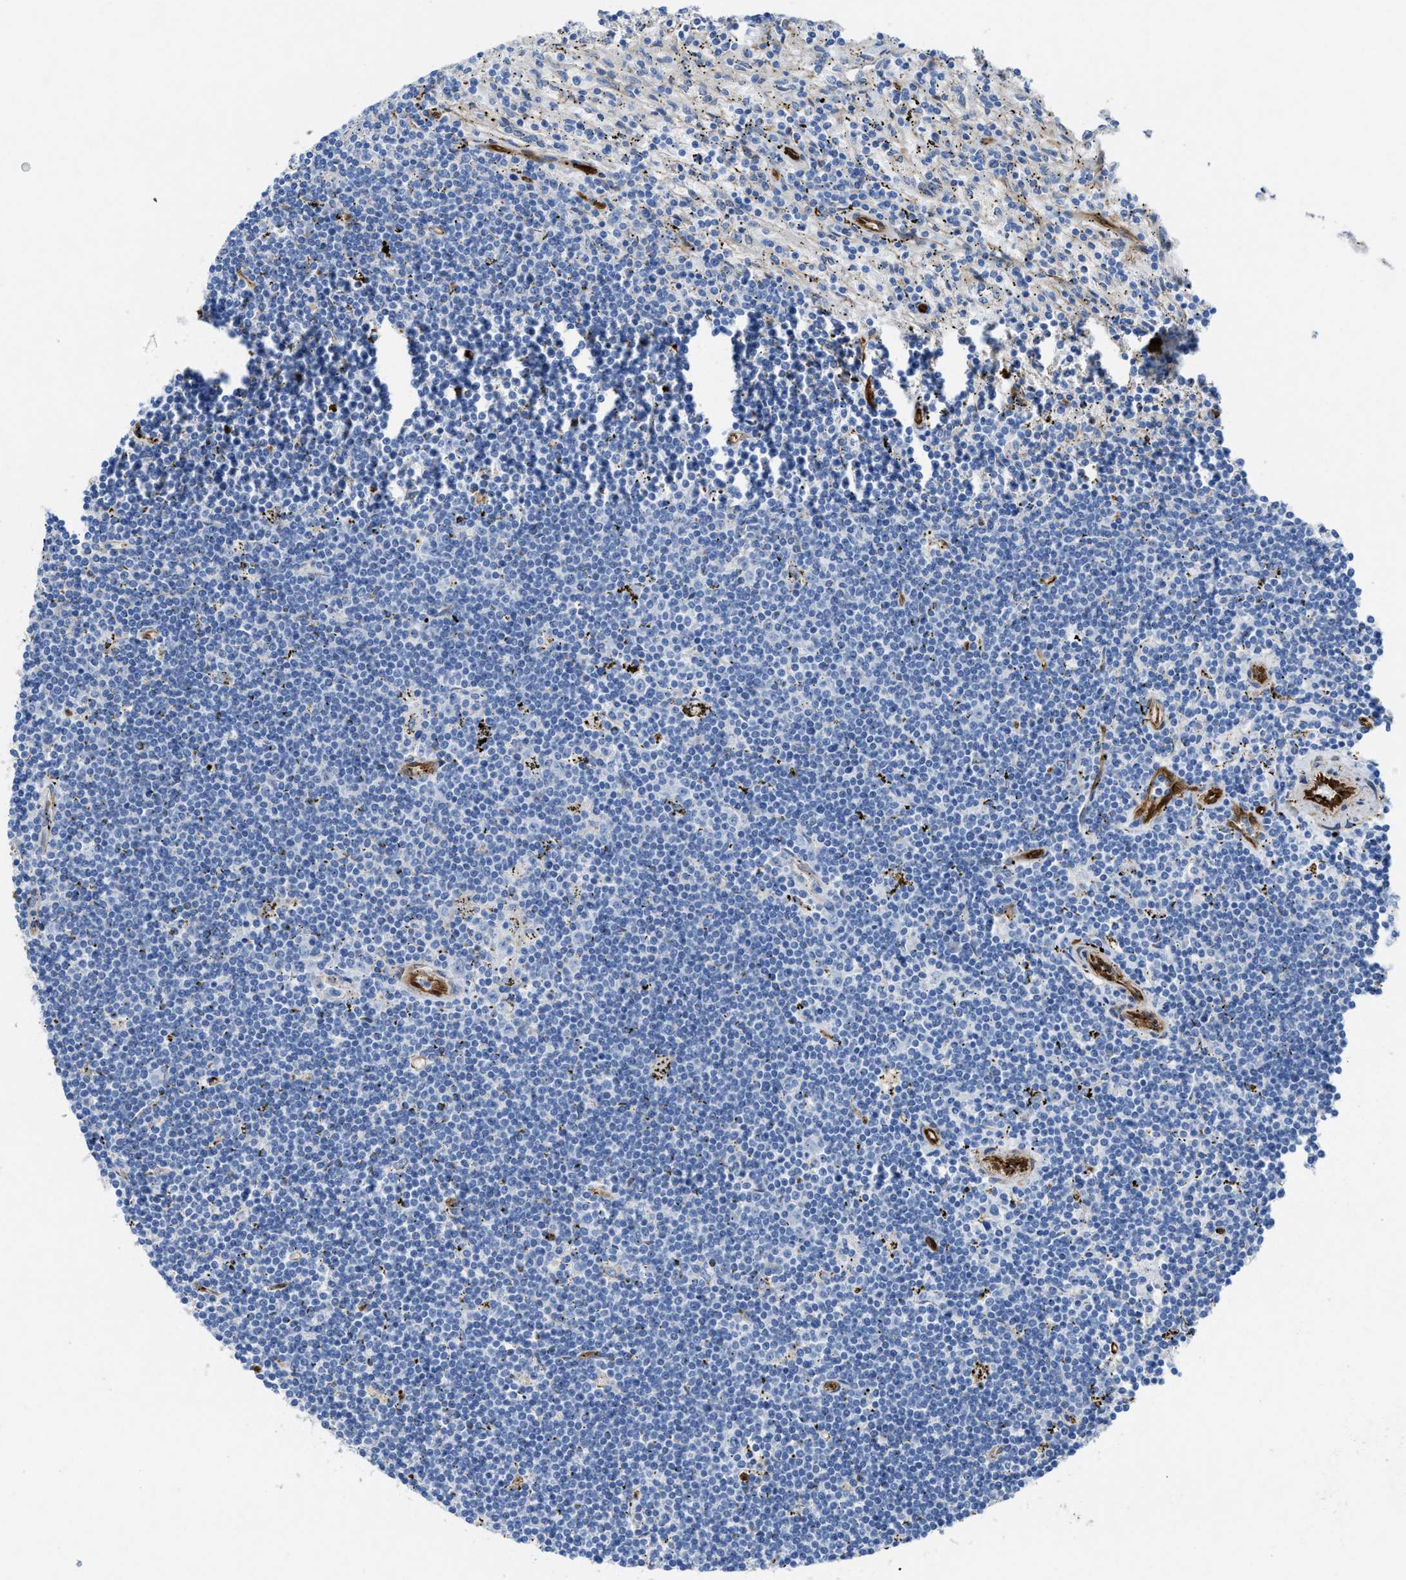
{"staining": {"intensity": "negative", "quantity": "none", "location": "none"}, "tissue": "lymphoma", "cell_type": "Tumor cells", "image_type": "cancer", "snomed": [{"axis": "morphology", "description": "Malignant lymphoma, non-Hodgkin's type, Low grade"}, {"axis": "topography", "description": "Spleen"}], "caption": "DAB (3,3'-diaminobenzidine) immunohistochemical staining of low-grade malignant lymphoma, non-Hodgkin's type shows no significant expression in tumor cells.", "gene": "ASS1", "patient": {"sex": "male", "age": 76}}